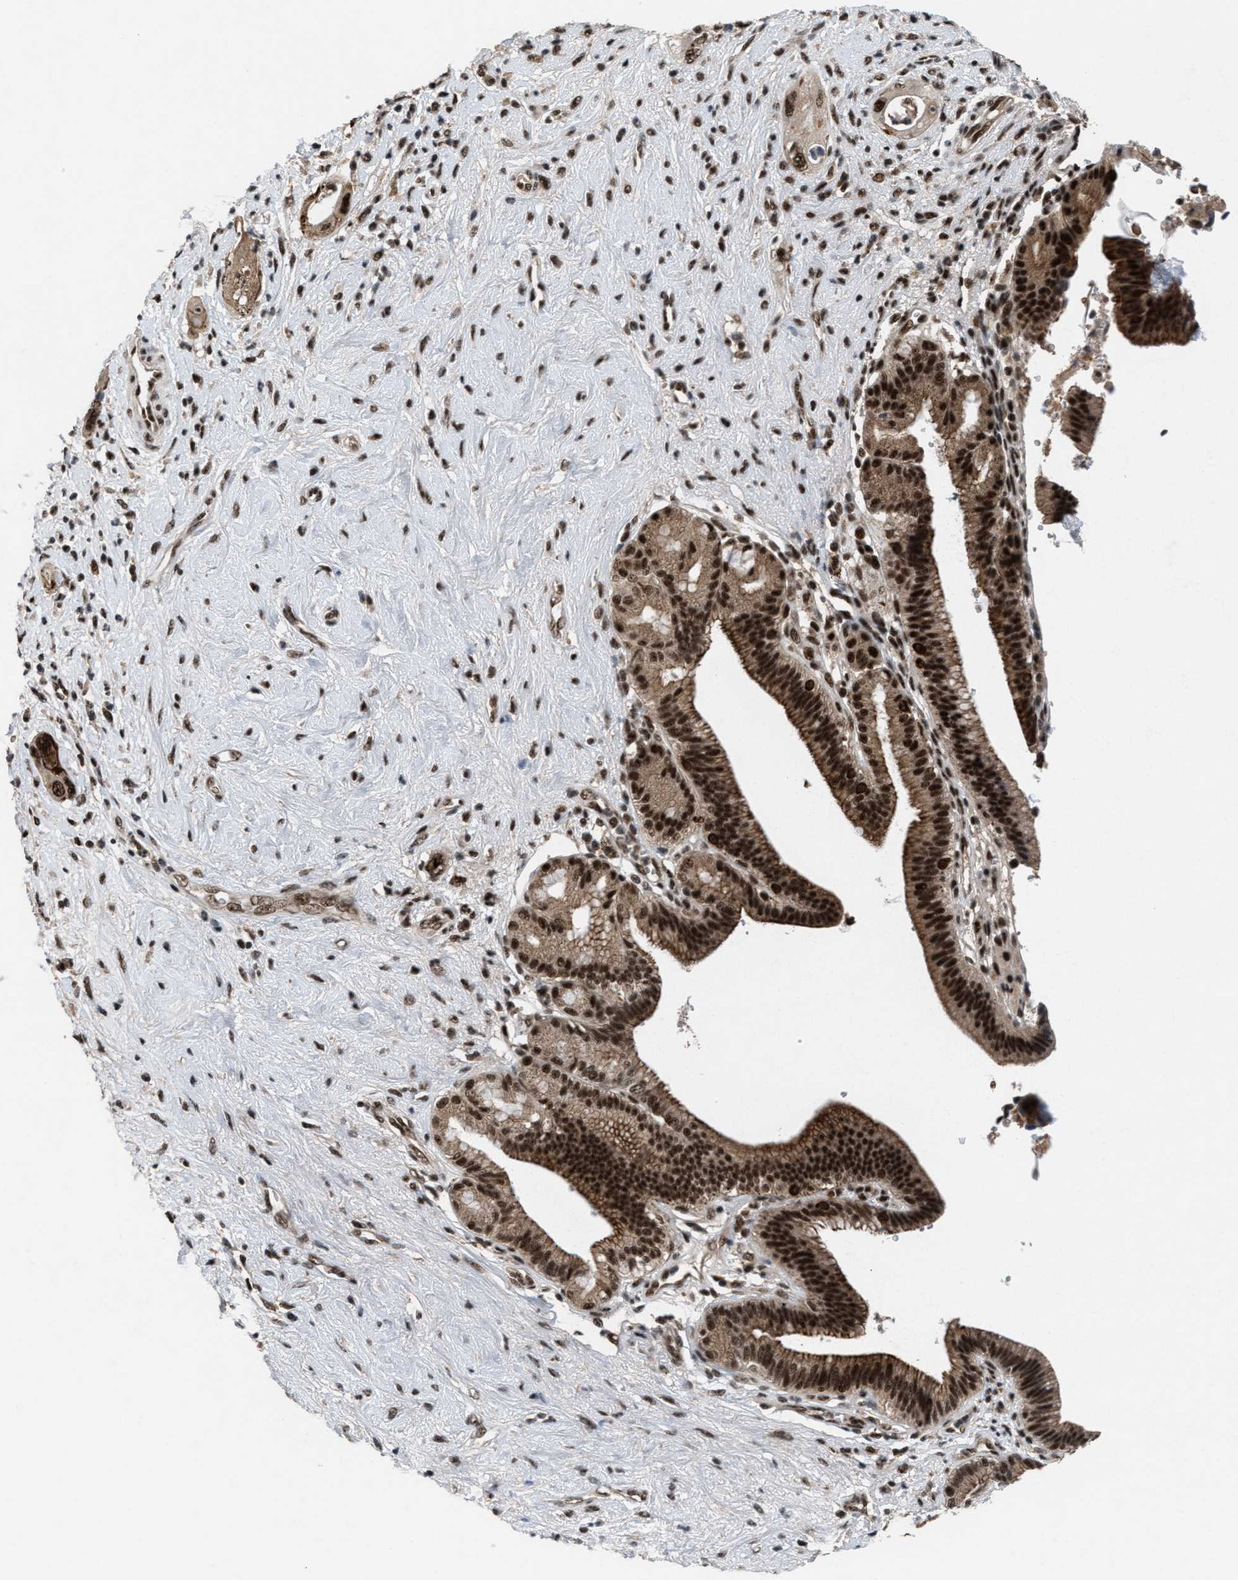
{"staining": {"intensity": "strong", "quantity": ">75%", "location": "cytoplasmic/membranous,nuclear"}, "tissue": "pancreatic cancer", "cell_type": "Tumor cells", "image_type": "cancer", "snomed": [{"axis": "morphology", "description": "Adenocarcinoma, NOS"}, {"axis": "topography", "description": "Pancreas"}], "caption": "A high-resolution histopathology image shows IHC staining of adenocarcinoma (pancreatic), which reveals strong cytoplasmic/membranous and nuclear positivity in about >75% of tumor cells.", "gene": "PRPF4", "patient": {"sex": "male", "age": 59}}